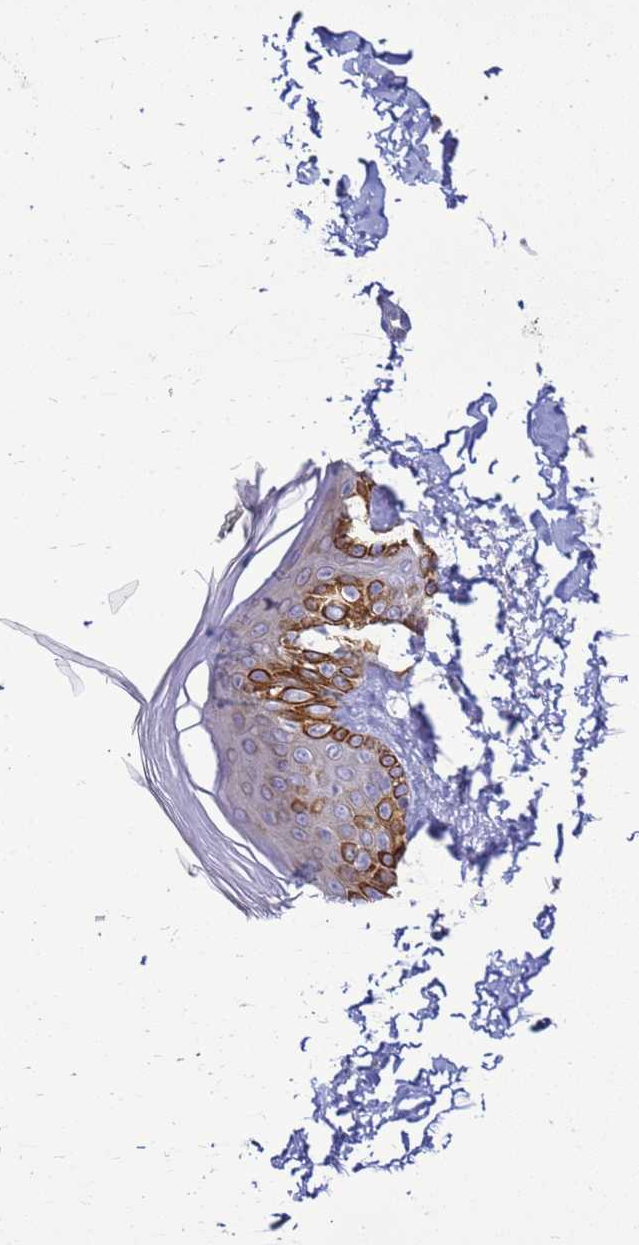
{"staining": {"intensity": "negative", "quantity": "none", "location": "none"}, "tissue": "skin", "cell_type": "Fibroblasts", "image_type": "normal", "snomed": [{"axis": "morphology", "description": "Normal tissue, NOS"}, {"axis": "topography", "description": "Skin"}], "caption": "Immunohistochemistry of normal skin exhibits no staining in fibroblasts. (Brightfield microscopy of DAB (3,3'-diaminobenzidine) IHC at high magnification).", "gene": "MON1B", "patient": {"sex": "female", "age": 64}}